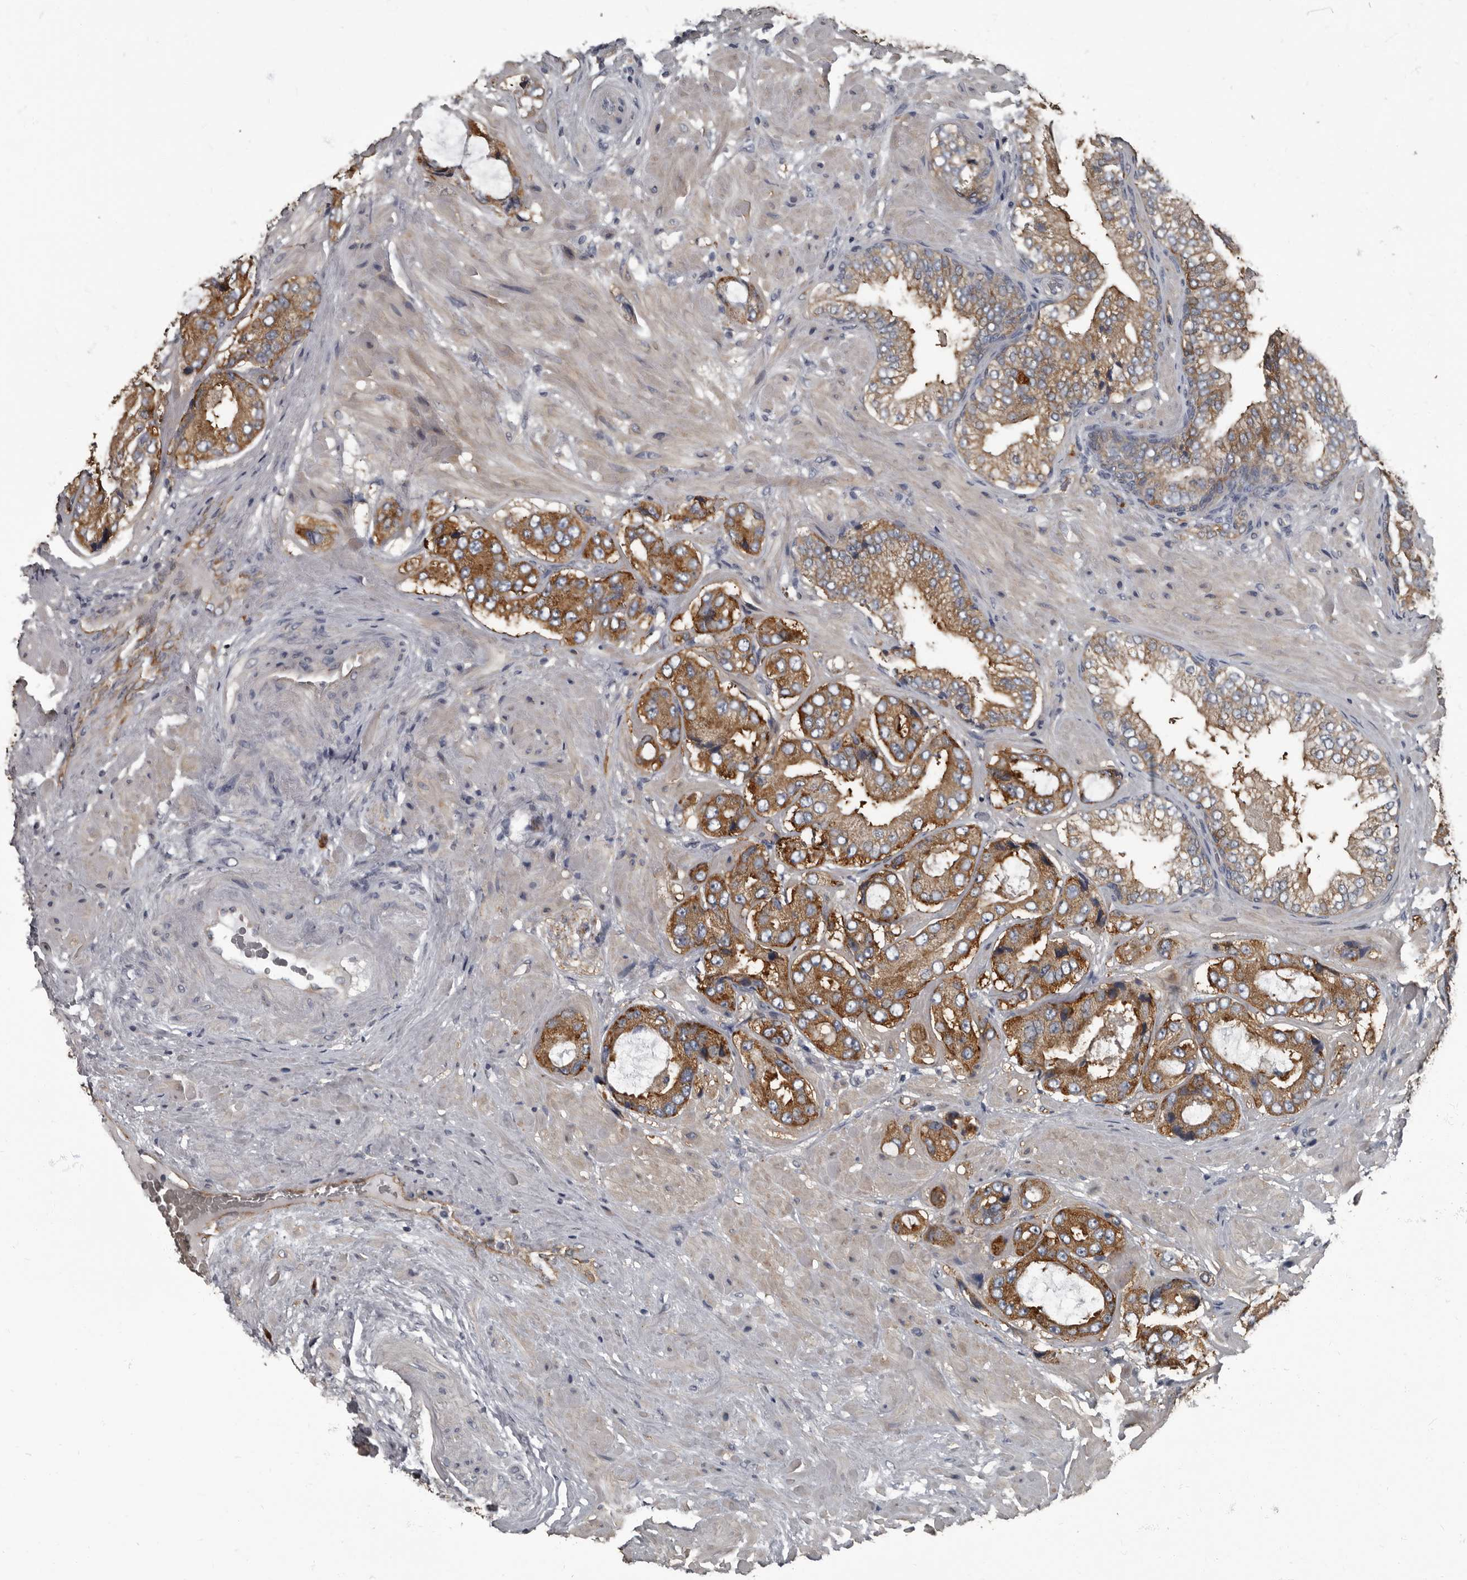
{"staining": {"intensity": "strong", "quantity": ">75%", "location": "cytoplasmic/membranous"}, "tissue": "prostate cancer", "cell_type": "Tumor cells", "image_type": "cancer", "snomed": [{"axis": "morphology", "description": "Adenocarcinoma, High grade"}, {"axis": "topography", "description": "Prostate"}], "caption": "The micrograph displays staining of high-grade adenocarcinoma (prostate), revealing strong cytoplasmic/membranous protein positivity (brown color) within tumor cells.", "gene": "TPD52L1", "patient": {"sex": "male", "age": 59}}